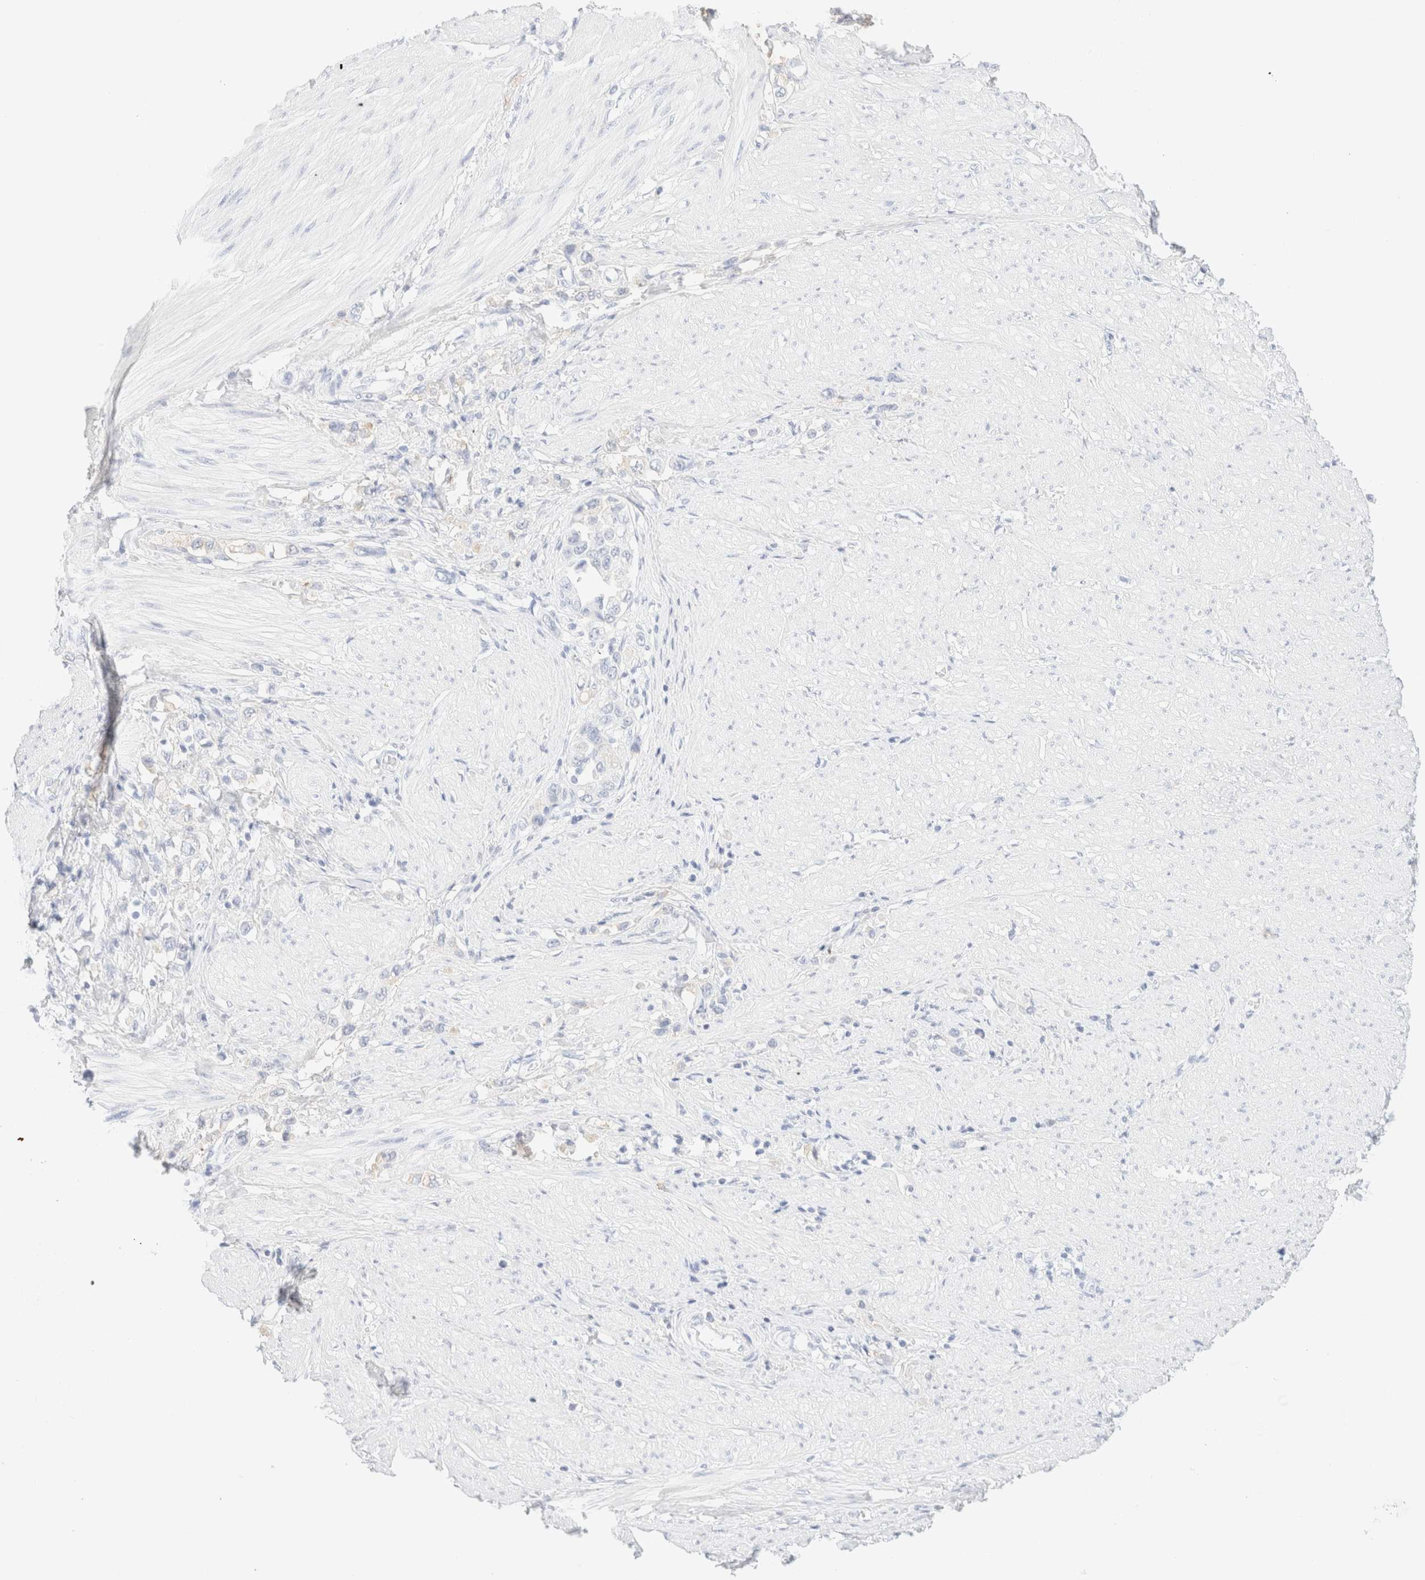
{"staining": {"intensity": "negative", "quantity": "none", "location": "none"}, "tissue": "stomach cancer", "cell_type": "Tumor cells", "image_type": "cancer", "snomed": [{"axis": "morphology", "description": "Adenocarcinoma, NOS"}, {"axis": "topography", "description": "Stomach"}], "caption": "Stomach adenocarcinoma stained for a protein using immunohistochemistry shows no staining tumor cells.", "gene": "KRT15", "patient": {"sex": "female", "age": 65}}